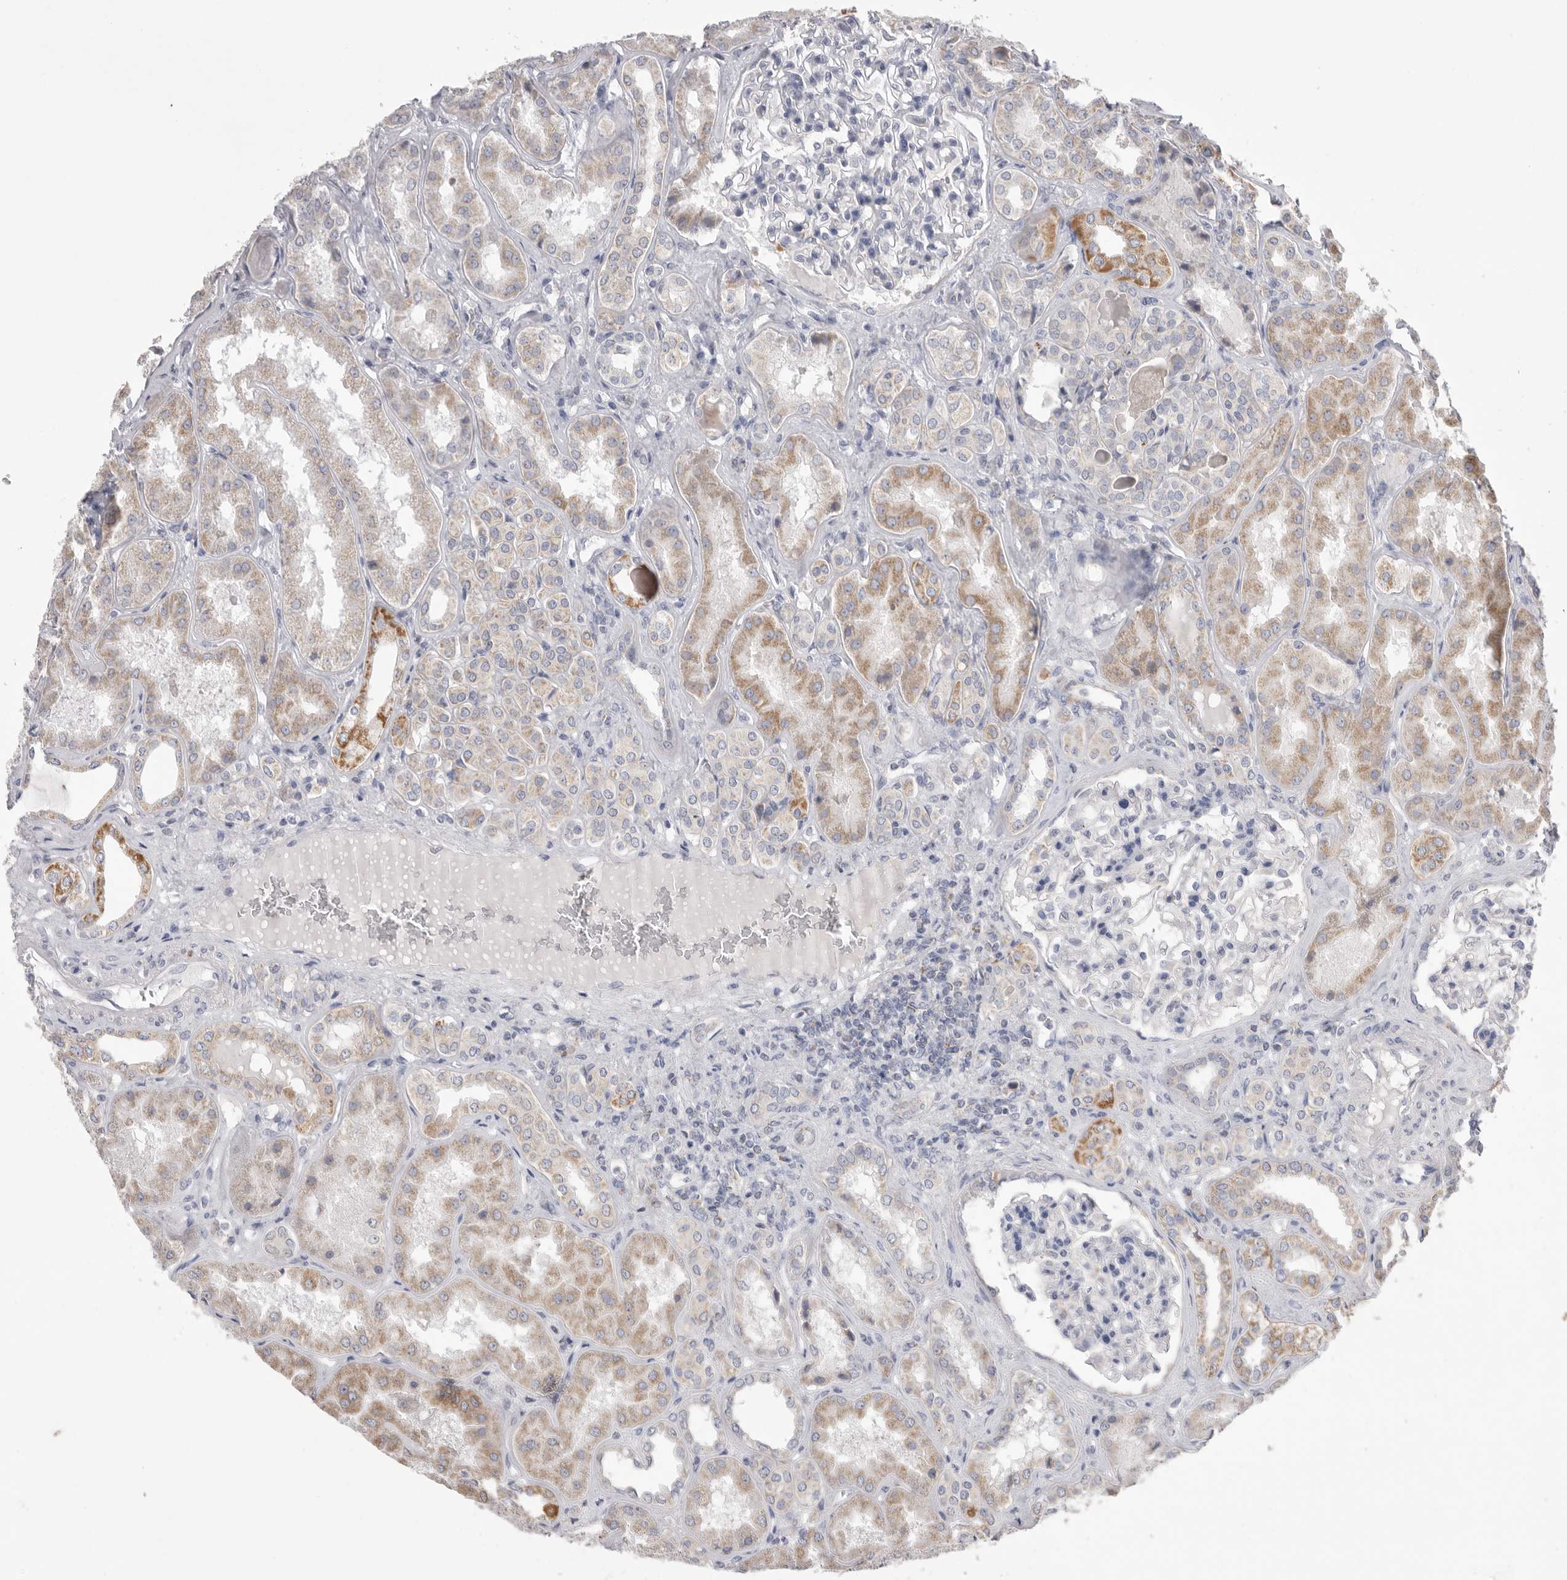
{"staining": {"intensity": "negative", "quantity": "none", "location": "none"}, "tissue": "kidney", "cell_type": "Cells in glomeruli", "image_type": "normal", "snomed": [{"axis": "morphology", "description": "Normal tissue, NOS"}, {"axis": "topography", "description": "Kidney"}], "caption": "IHC of benign kidney displays no staining in cells in glomeruli.", "gene": "VDAC3", "patient": {"sex": "female", "age": 56}}